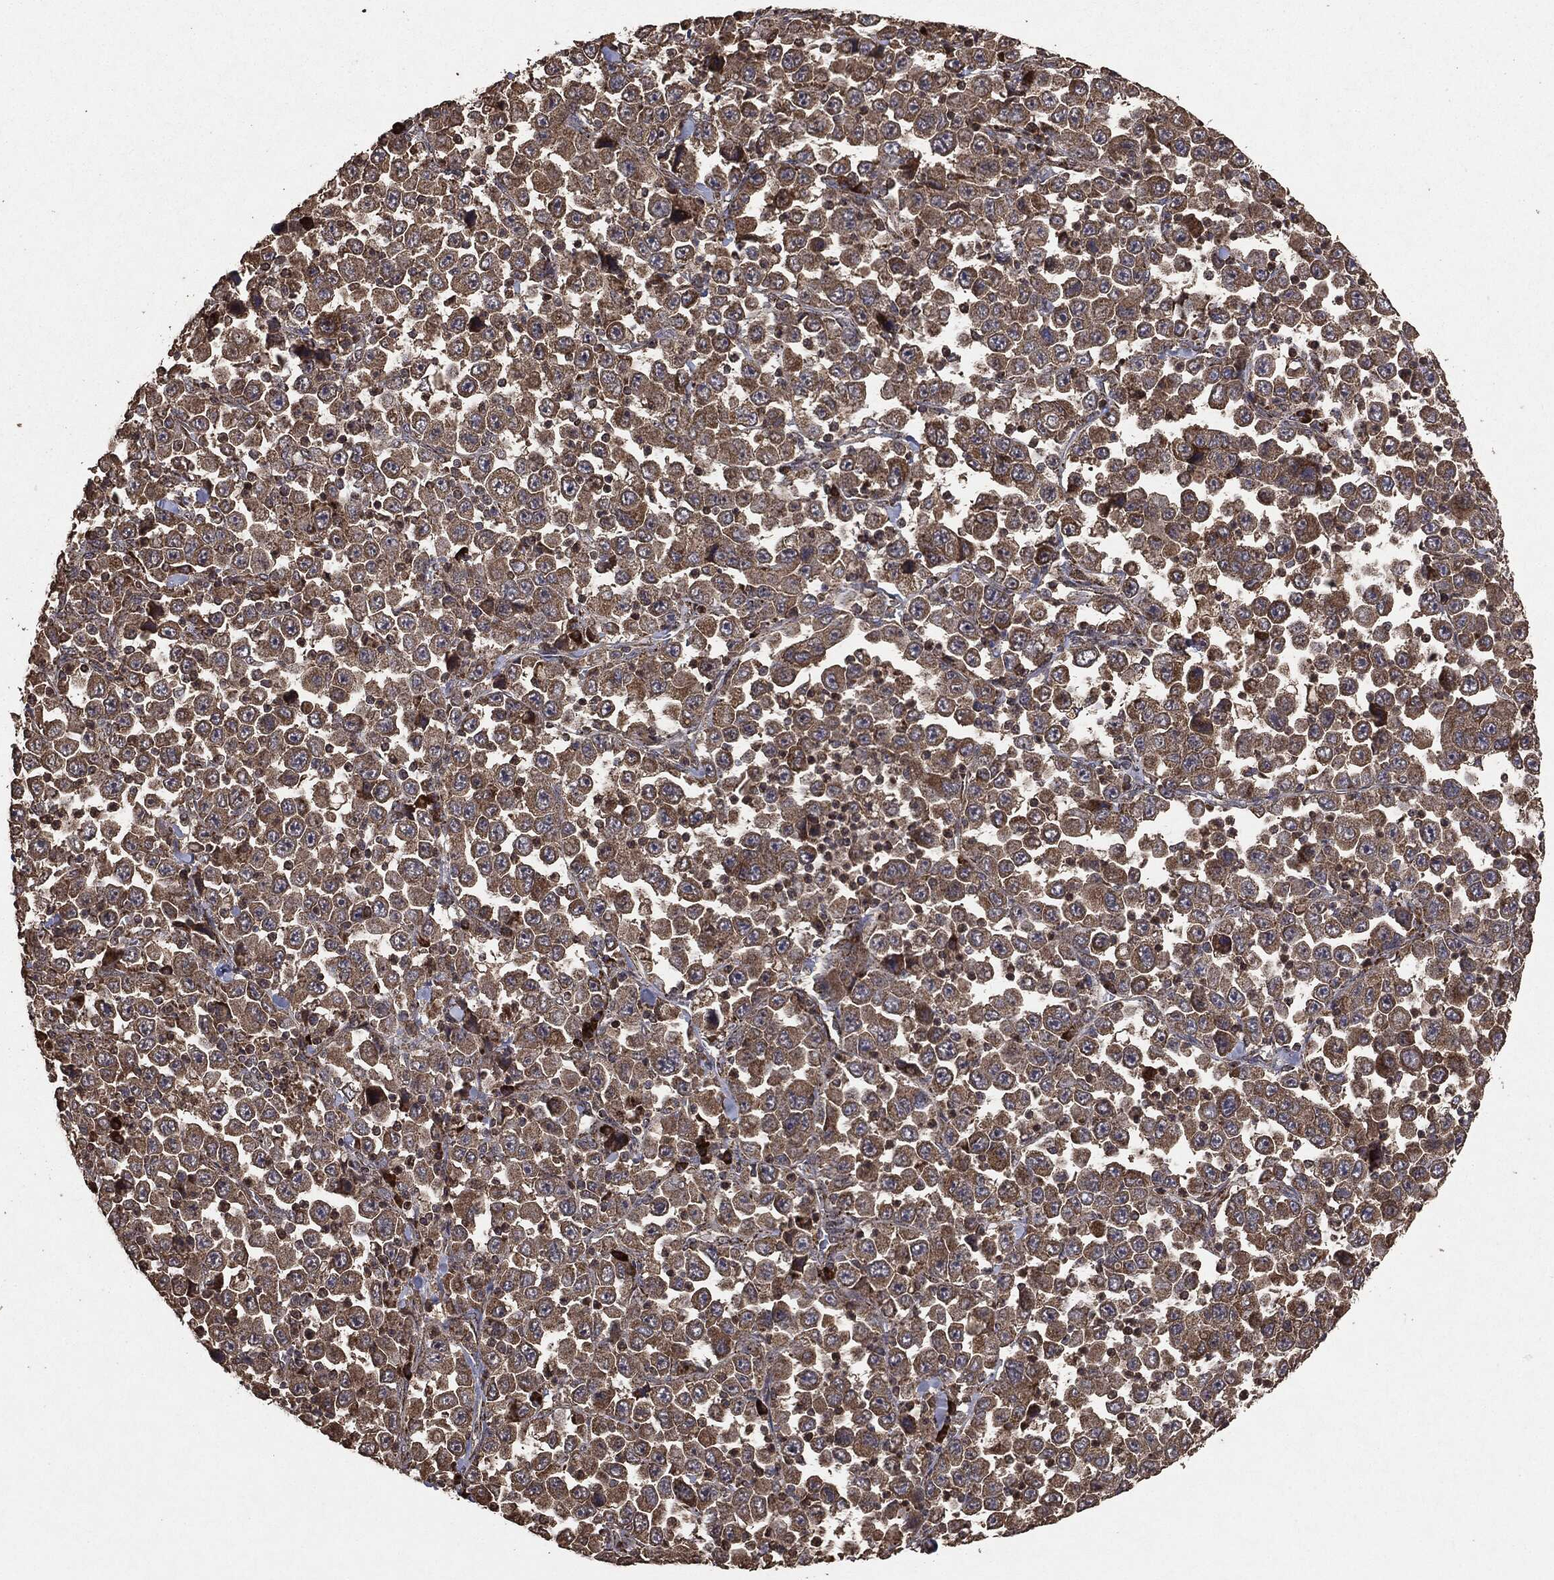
{"staining": {"intensity": "moderate", "quantity": ">75%", "location": "cytoplasmic/membranous"}, "tissue": "stomach cancer", "cell_type": "Tumor cells", "image_type": "cancer", "snomed": [{"axis": "morphology", "description": "Normal tissue, NOS"}, {"axis": "morphology", "description": "Adenocarcinoma, NOS"}, {"axis": "topography", "description": "Stomach, upper"}, {"axis": "topography", "description": "Stomach"}], "caption": "Protein expression by immunohistochemistry exhibits moderate cytoplasmic/membranous positivity in about >75% of tumor cells in stomach cancer.", "gene": "MTOR", "patient": {"sex": "male", "age": 59}}